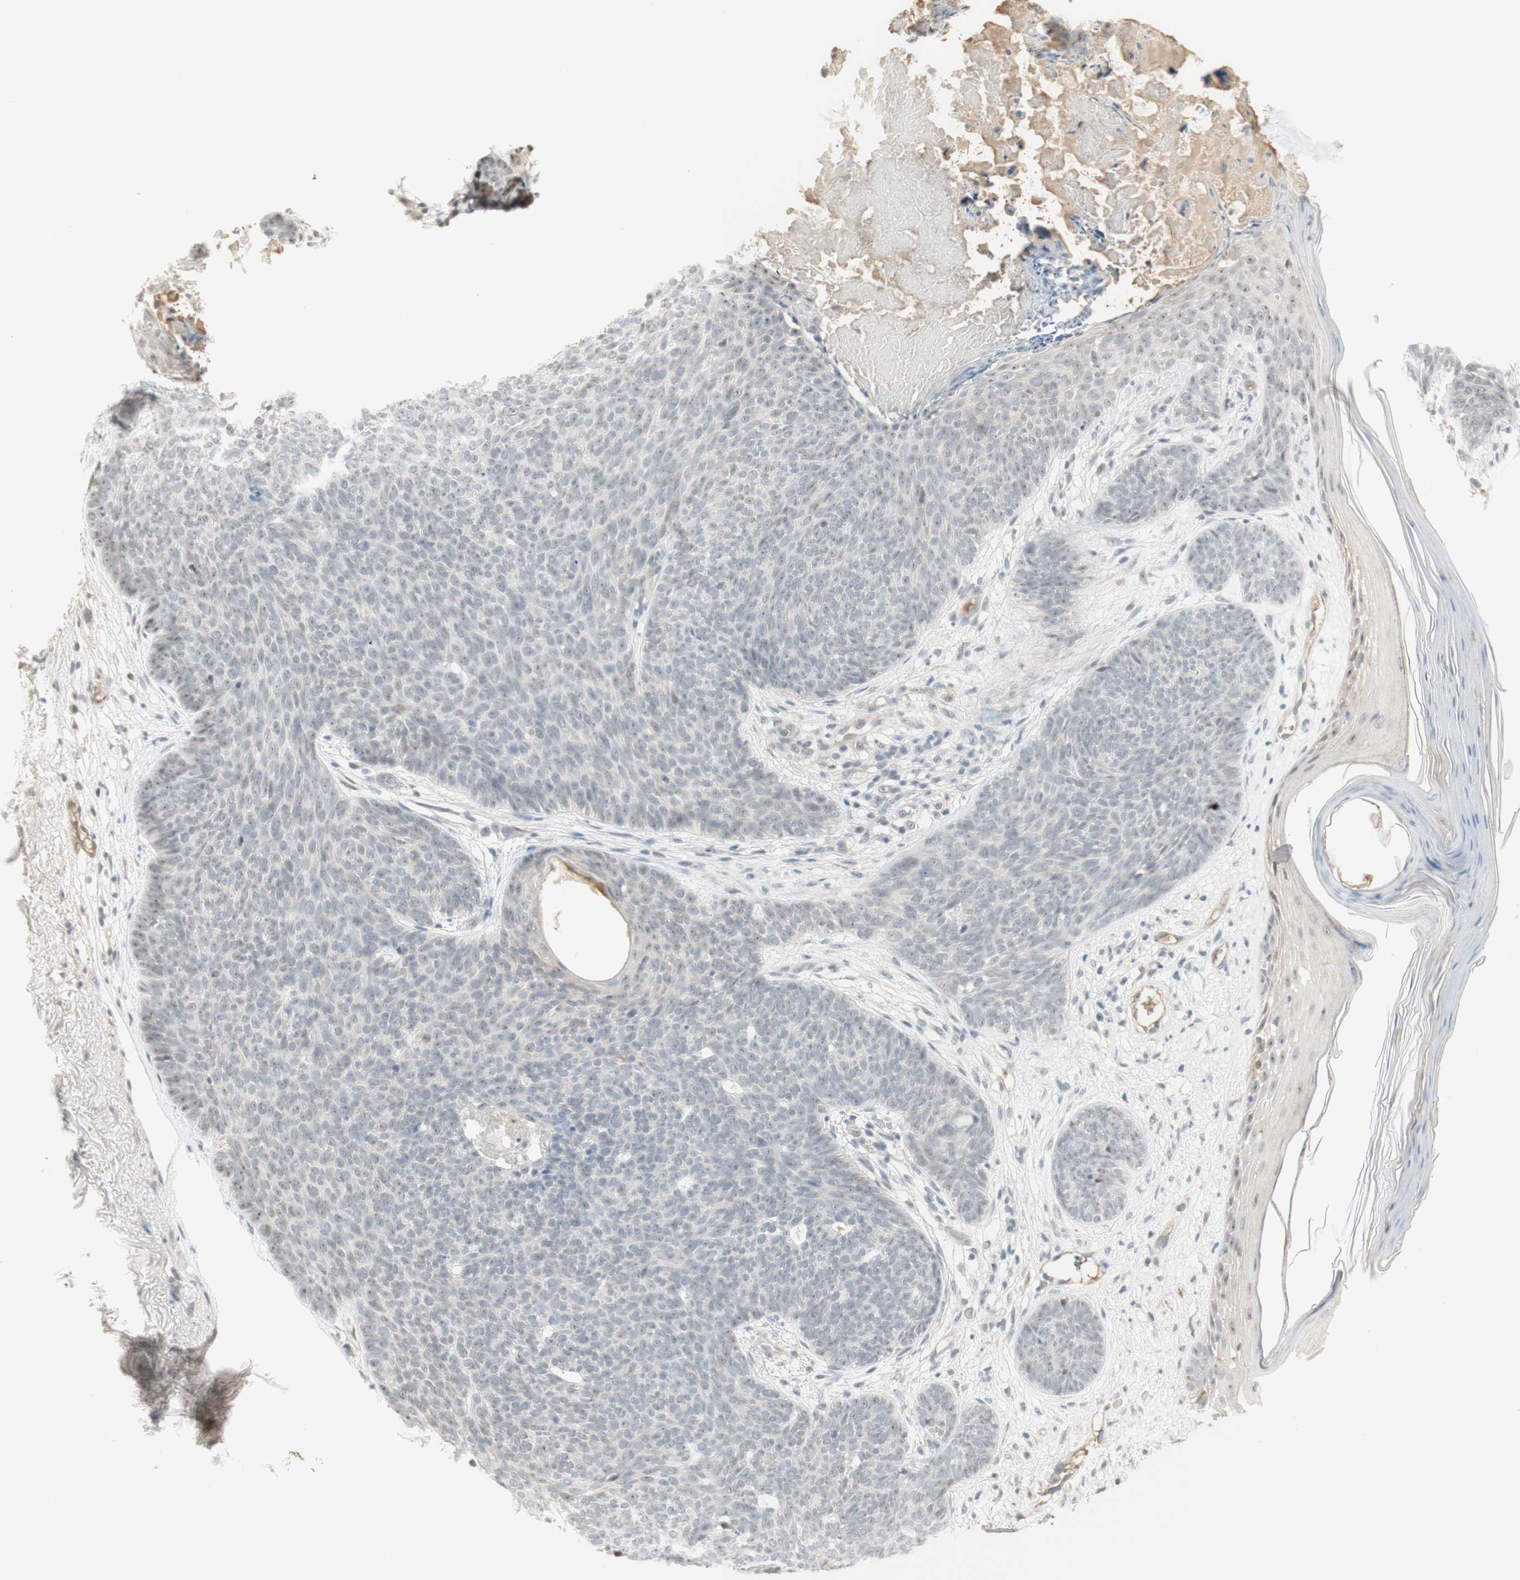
{"staining": {"intensity": "negative", "quantity": "none", "location": "none"}, "tissue": "skin cancer", "cell_type": "Tumor cells", "image_type": "cancer", "snomed": [{"axis": "morphology", "description": "Normal tissue, NOS"}, {"axis": "morphology", "description": "Basal cell carcinoma"}, {"axis": "topography", "description": "Skin"}], "caption": "Human skin basal cell carcinoma stained for a protein using IHC exhibits no positivity in tumor cells.", "gene": "PLCD4", "patient": {"sex": "female", "age": 70}}